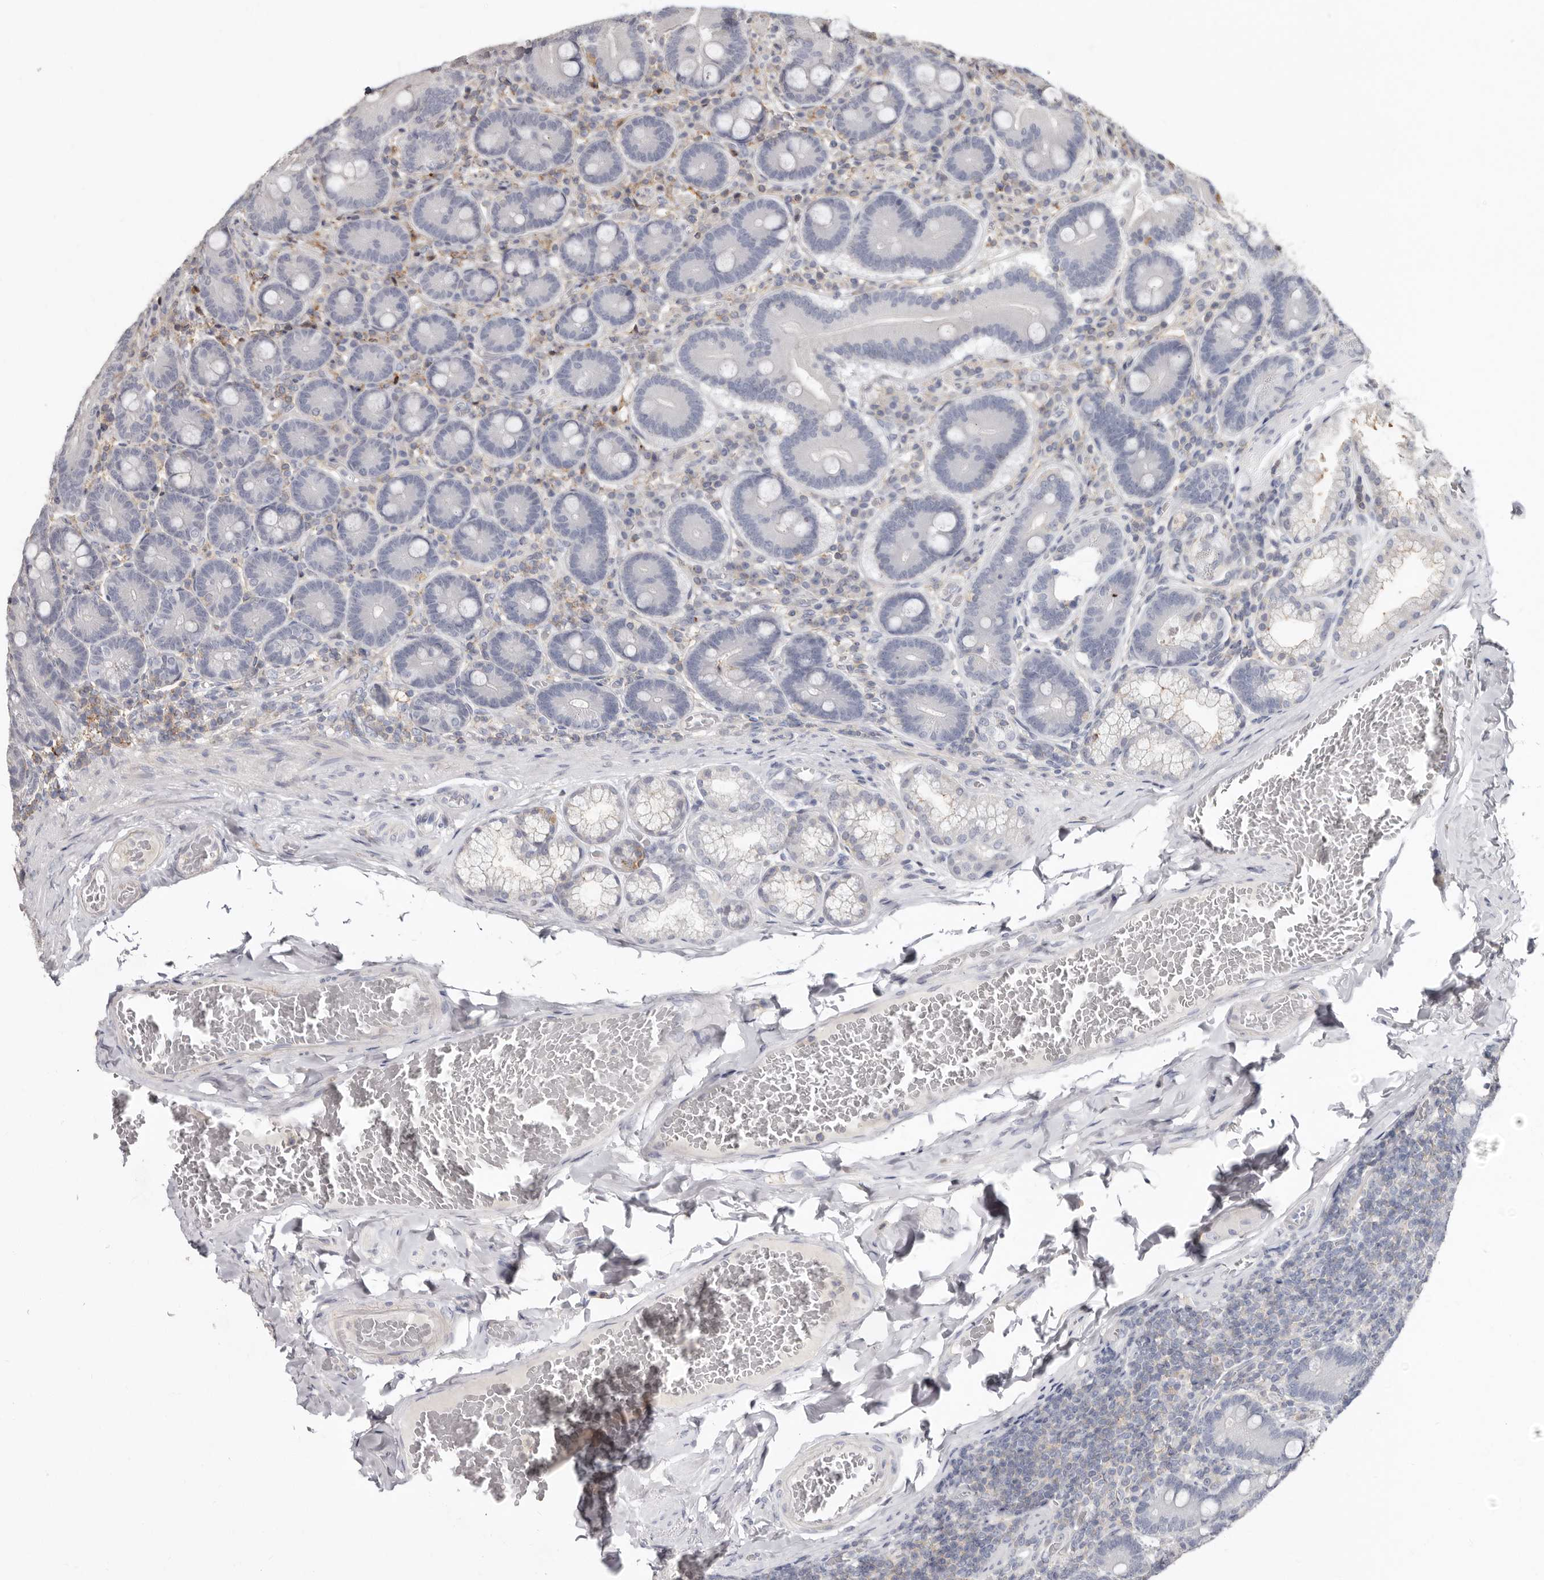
{"staining": {"intensity": "negative", "quantity": "none", "location": "none"}, "tissue": "duodenum", "cell_type": "Glandular cells", "image_type": "normal", "snomed": [{"axis": "morphology", "description": "Normal tissue, NOS"}, {"axis": "topography", "description": "Duodenum"}], "caption": "Immunohistochemistry histopathology image of benign human duodenum stained for a protein (brown), which exhibits no expression in glandular cells. The staining was performed using DAB to visualize the protein expression in brown, while the nuclei were stained in blue with hematoxylin (Magnification: 20x).", "gene": "KIF26B", "patient": {"sex": "female", "age": 62}}